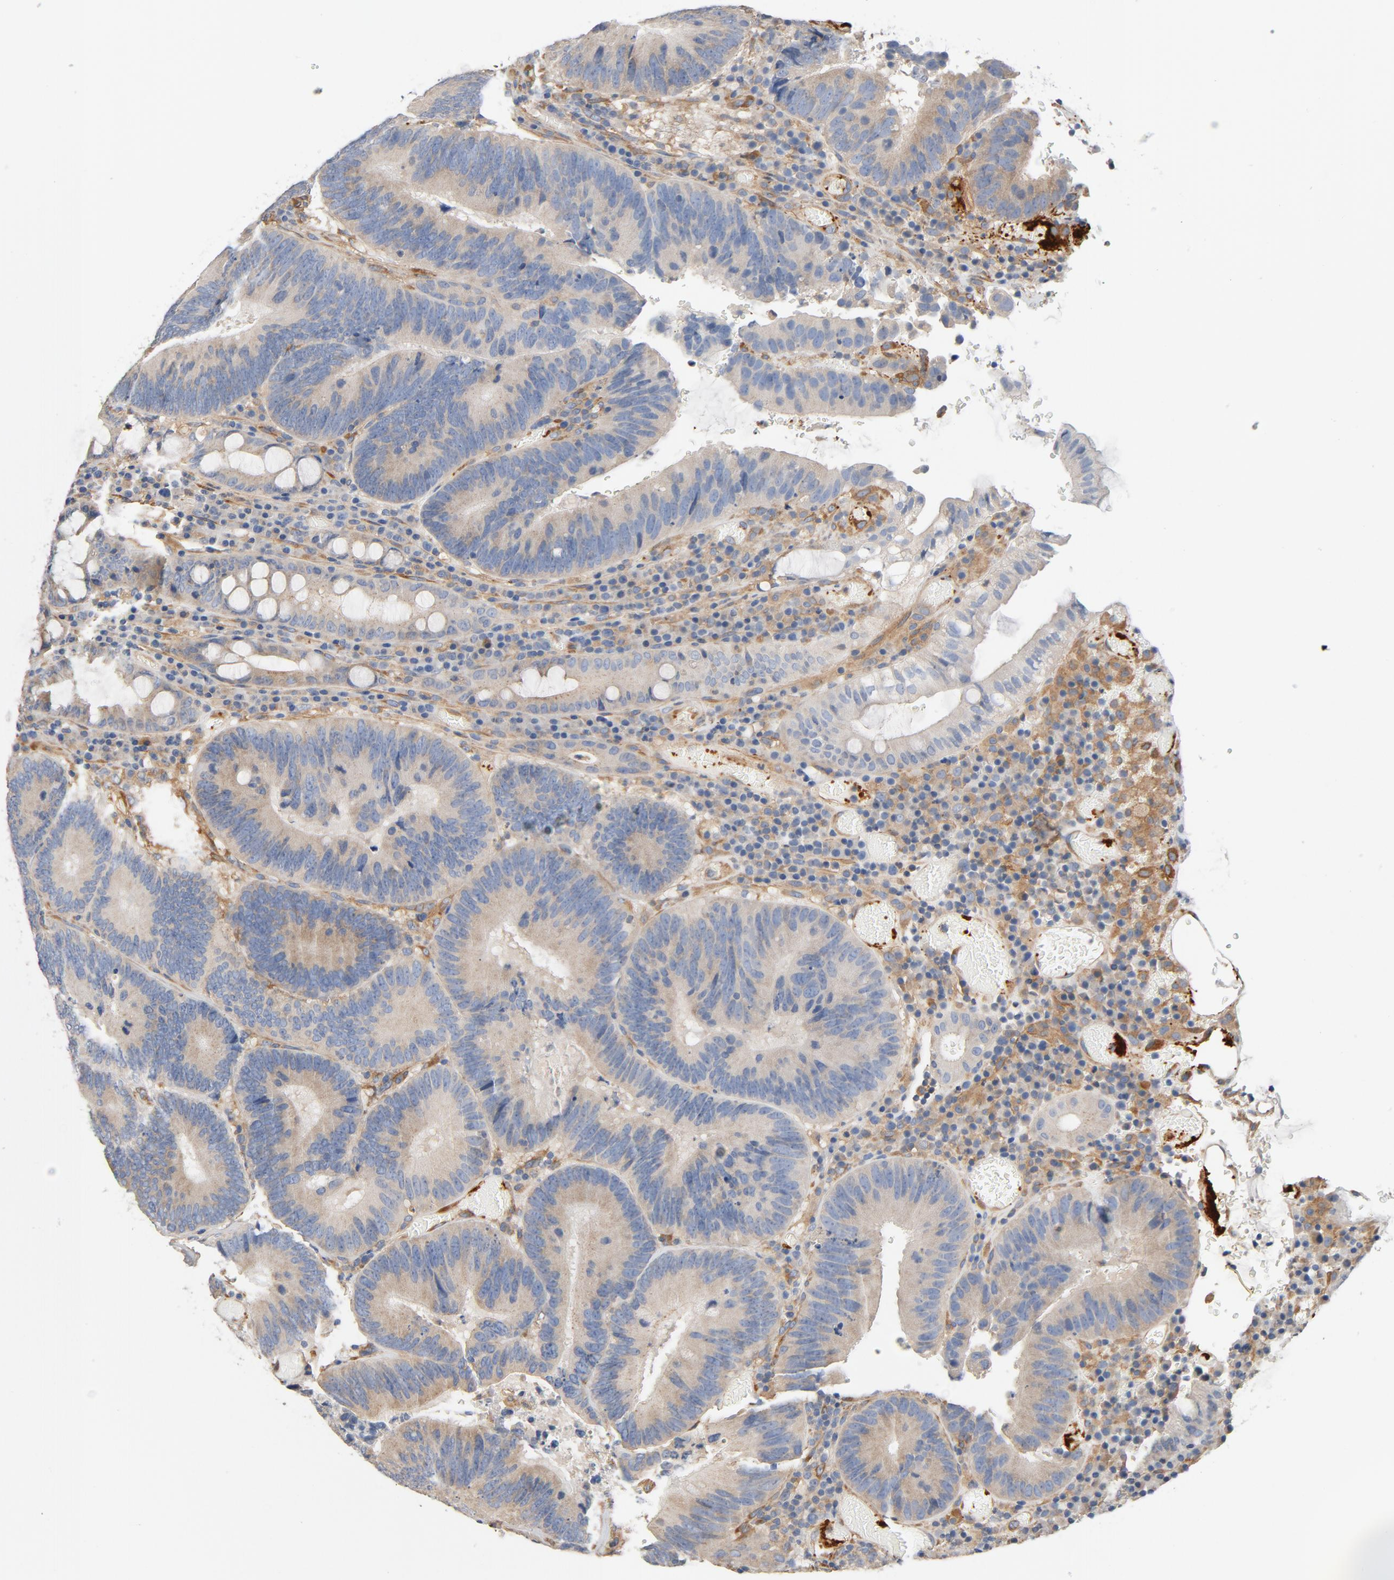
{"staining": {"intensity": "weak", "quantity": "25%-75%", "location": "cytoplasmic/membranous"}, "tissue": "colorectal cancer", "cell_type": "Tumor cells", "image_type": "cancer", "snomed": [{"axis": "morphology", "description": "Normal tissue, NOS"}, {"axis": "morphology", "description": "Adenocarcinoma, NOS"}, {"axis": "topography", "description": "Colon"}], "caption": "A high-resolution micrograph shows IHC staining of adenocarcinoma (colorectal), which shows weak cytoplasmic/membranous positivity in about 25%-75% of tumor cells. (DAB IHC, brown staining for protein, blue staining for nuclei).", "gene": "ILK", "patient": {"sex": "female", "age": 78}}